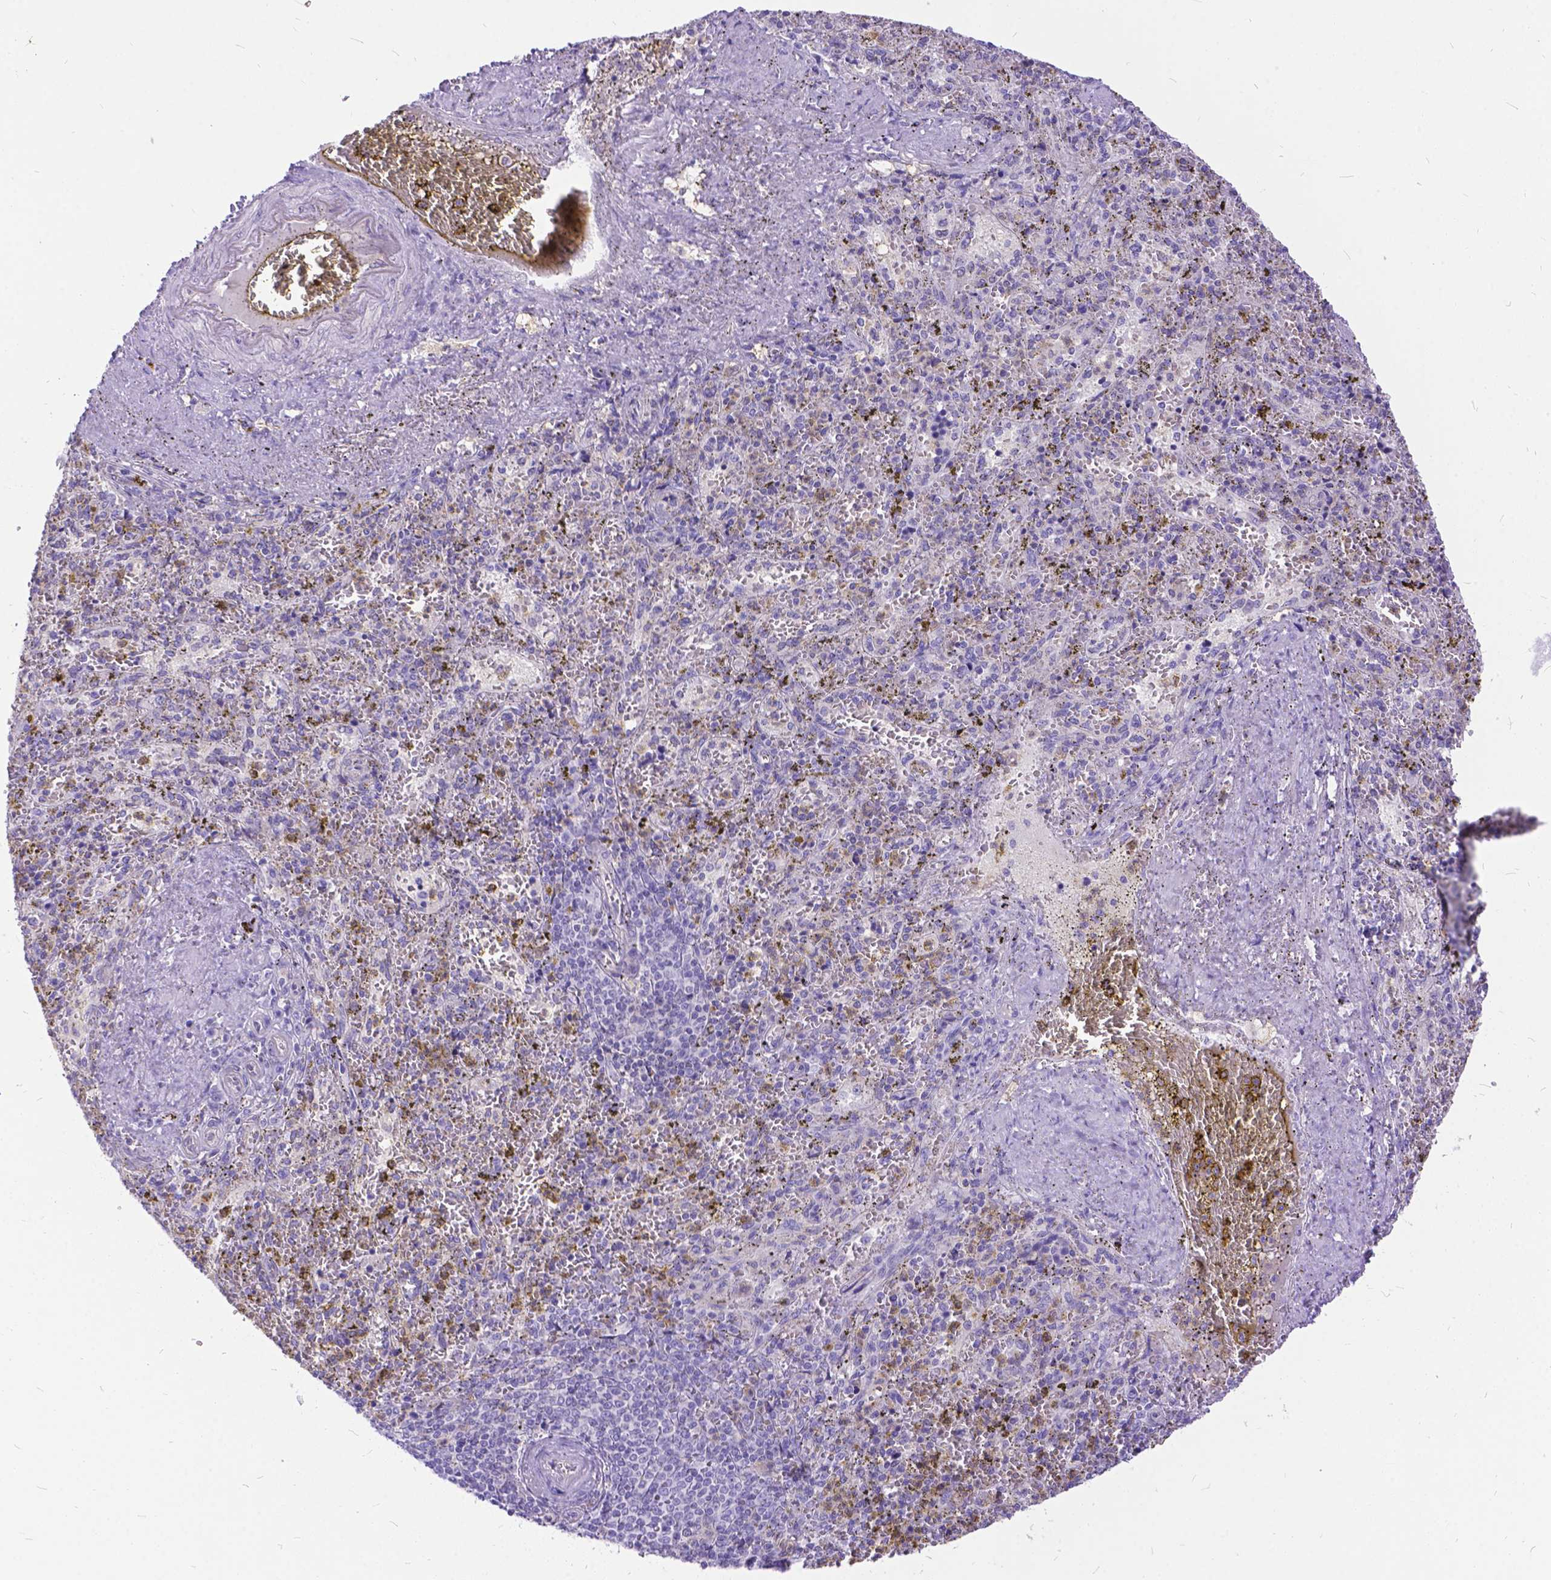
{"staining": {"intensity": "negative", "quantity": "none", "location": "none"}, "tissue": "spleen", "cell_type": "Cells in red pulp", "image_type": "normal", "snomed": [{"axis": "morphology", "description": "Normal tissue, NOS"}, {"axis": "topography", "description": "Spleen"}], "caption": "This is an IHC micrograph of benign spleen. There is no expression in cells in red pulp.", "gene": "TMEM169", "patient": {"sex": "female", "age": 50}}